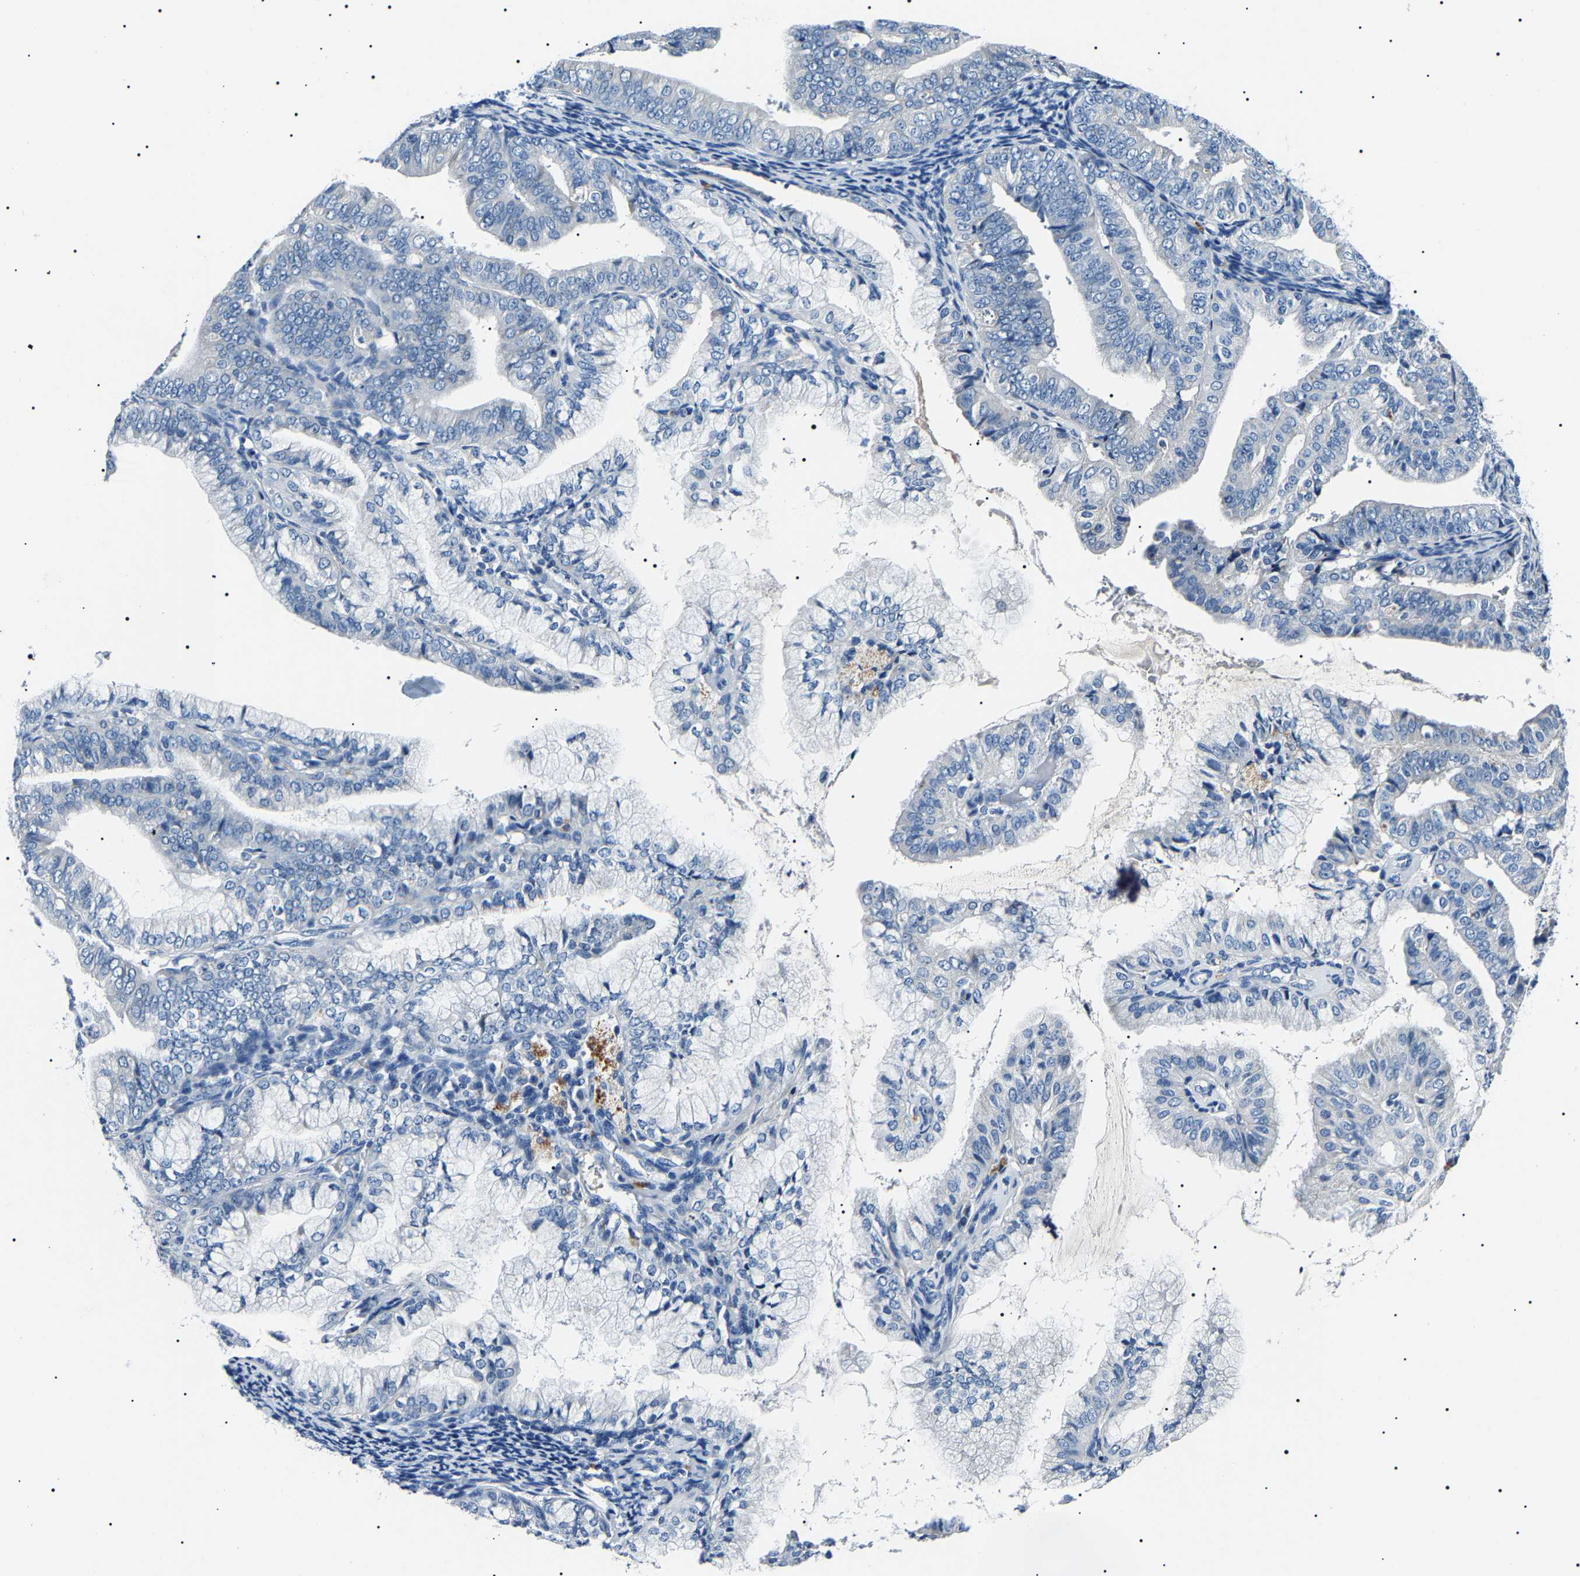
{"staining": {"intensity": "negative", "quantity": "none", "location": "none"}, "tissue": "endometrial cancer", "cell_type": "Tumor cells", "image_type": "cancer", "snomed": [{"axis": "morphology", "description": "Adenocarcinoma, NOS"}, {"axis": "topography", "description": "Endometrium"}], "caption": "Immunohistochemical staining of human endometrial cancer demonstrates no significant staining in tumor cells.", "gene": "KLK15", "patient": {"sex": "female", "age": 63}}